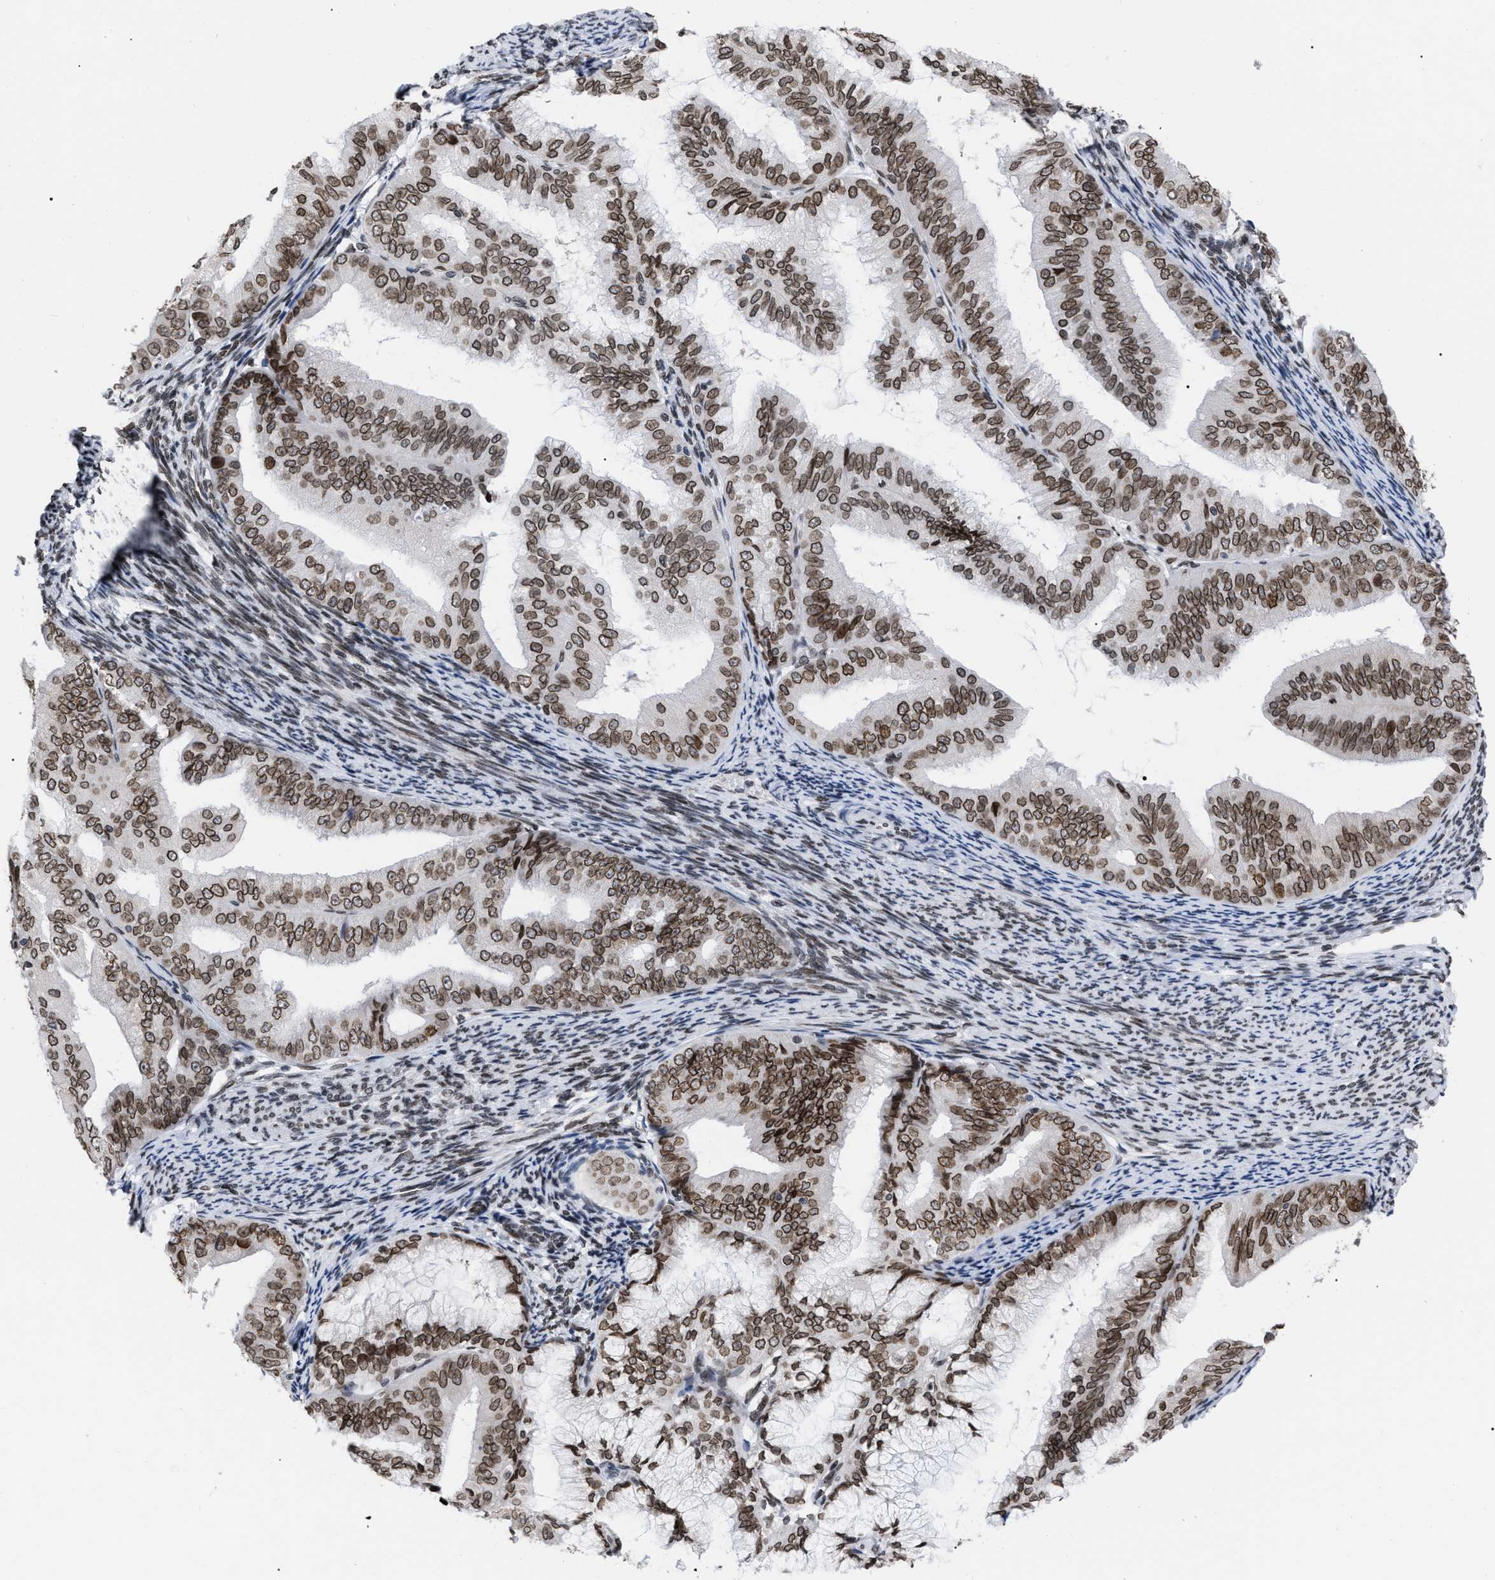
{"staining": {"intensity": "strong", "quantity": ">75%", "location": "cytoplasmic/membranous,nuclear"}, "tissue": "endometrial cancer", "cell_type": "Tumor cells", "image_type": "cancer", "snomed": [{"axis": "morphology", "description": "Adenocarcinoma, NOS"}, {"axis": "topography", "description": "Endometrium"}], "caption": "Endometrial cancer stained with IHC reveals strong cytoplasmic/membranous and nuclear expression in approximately >75% of tumor cells. Nuclei are stained in blue.", "gene": "TPR", "patient": {"sex": "female", "age": 63}}